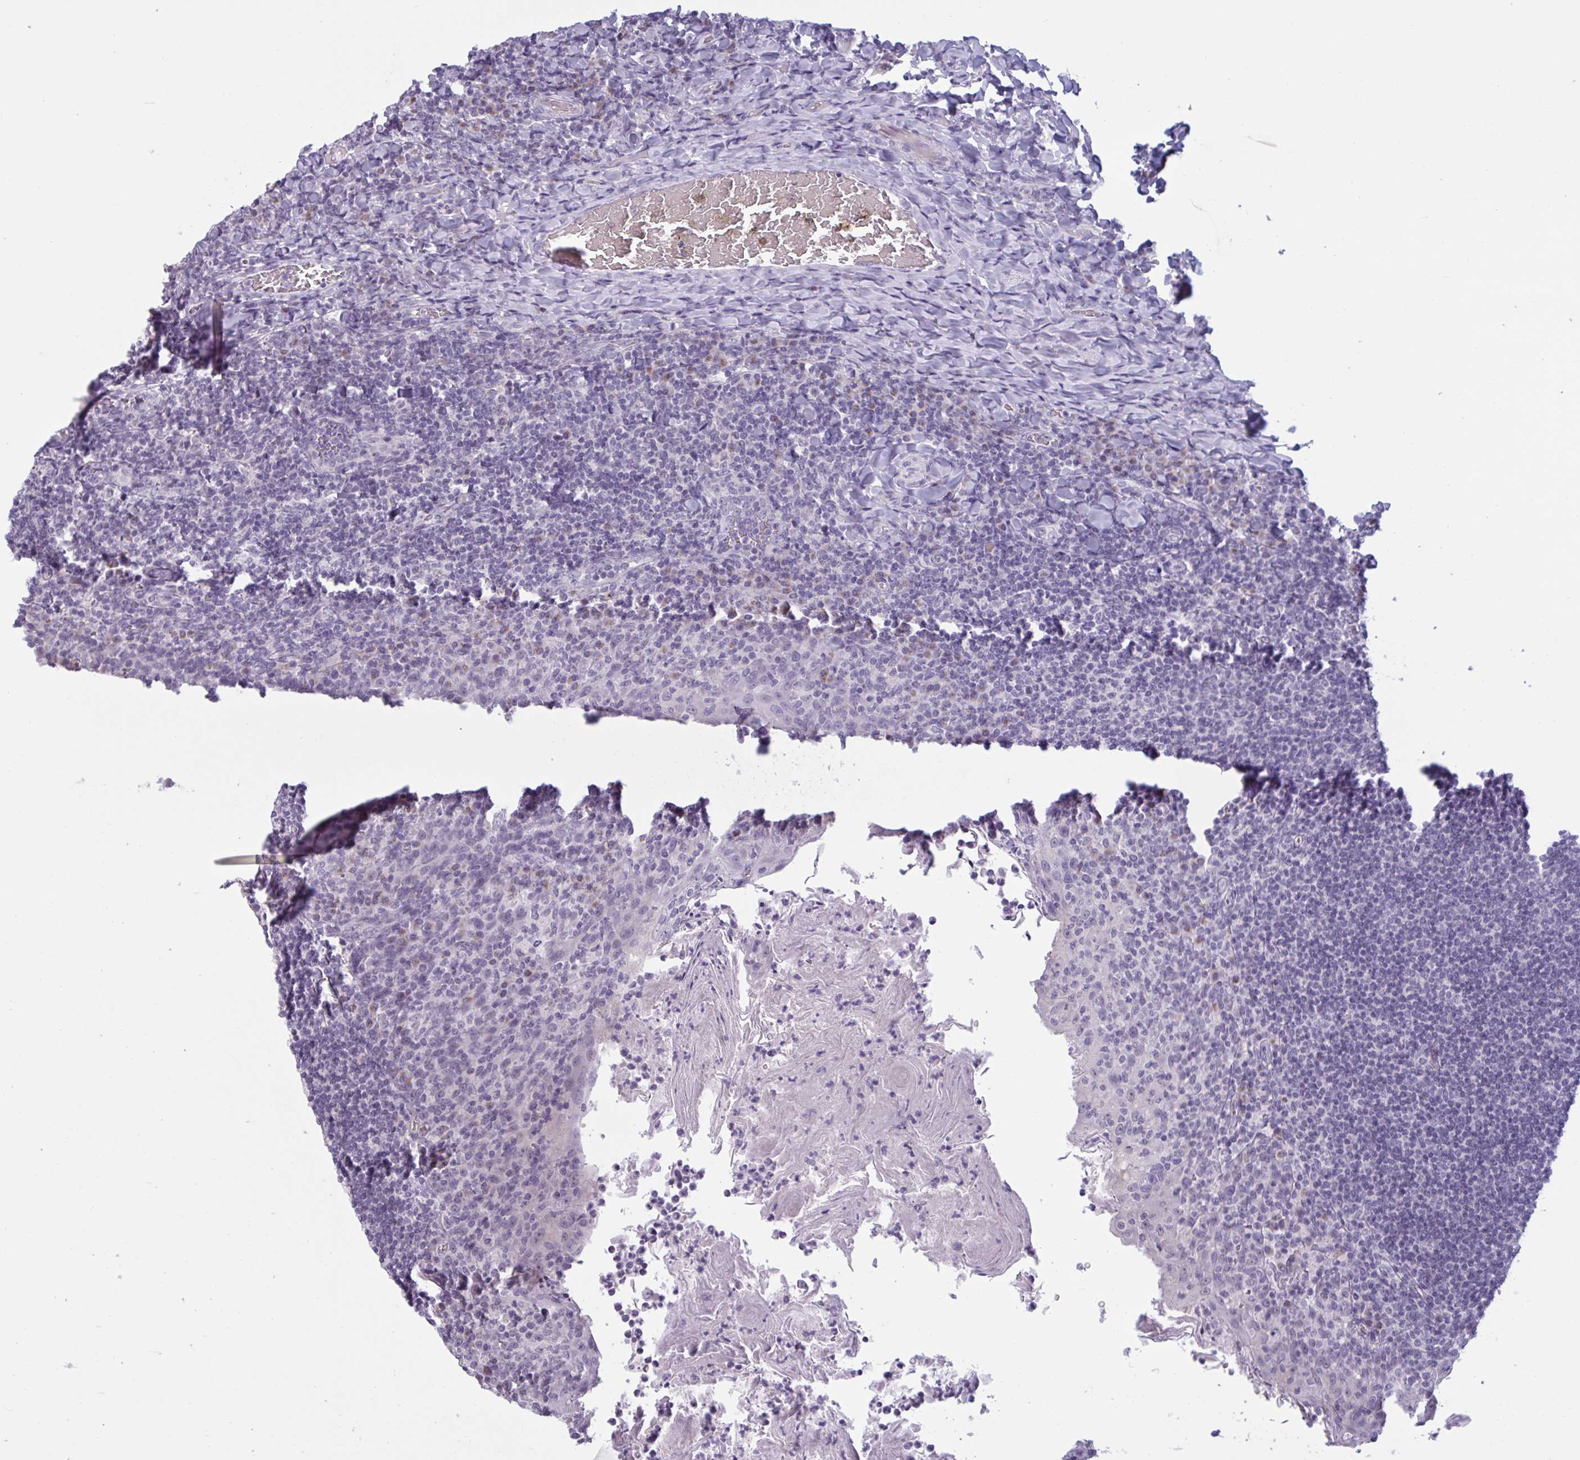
{"staining": {"intensity": "negative", "quantity": "none", "location": "none"}, "tissue": "tonsil", "cell_type": "Germinal center cells", "image_type": "normal", "snomed": [{"axis": "morphology", "description": "Normal tissue, NOS"}, {"axis": "topography", "description": "Tonsil"}], "caption": "Normal tonsil was stained to show a protein in brown. There is no significant positivity in germinal center cells. (DAB IHC with hematoxylin counter stain).", "gene": "HSD11B2", "patient": {"sex": "female", "age": 10}}